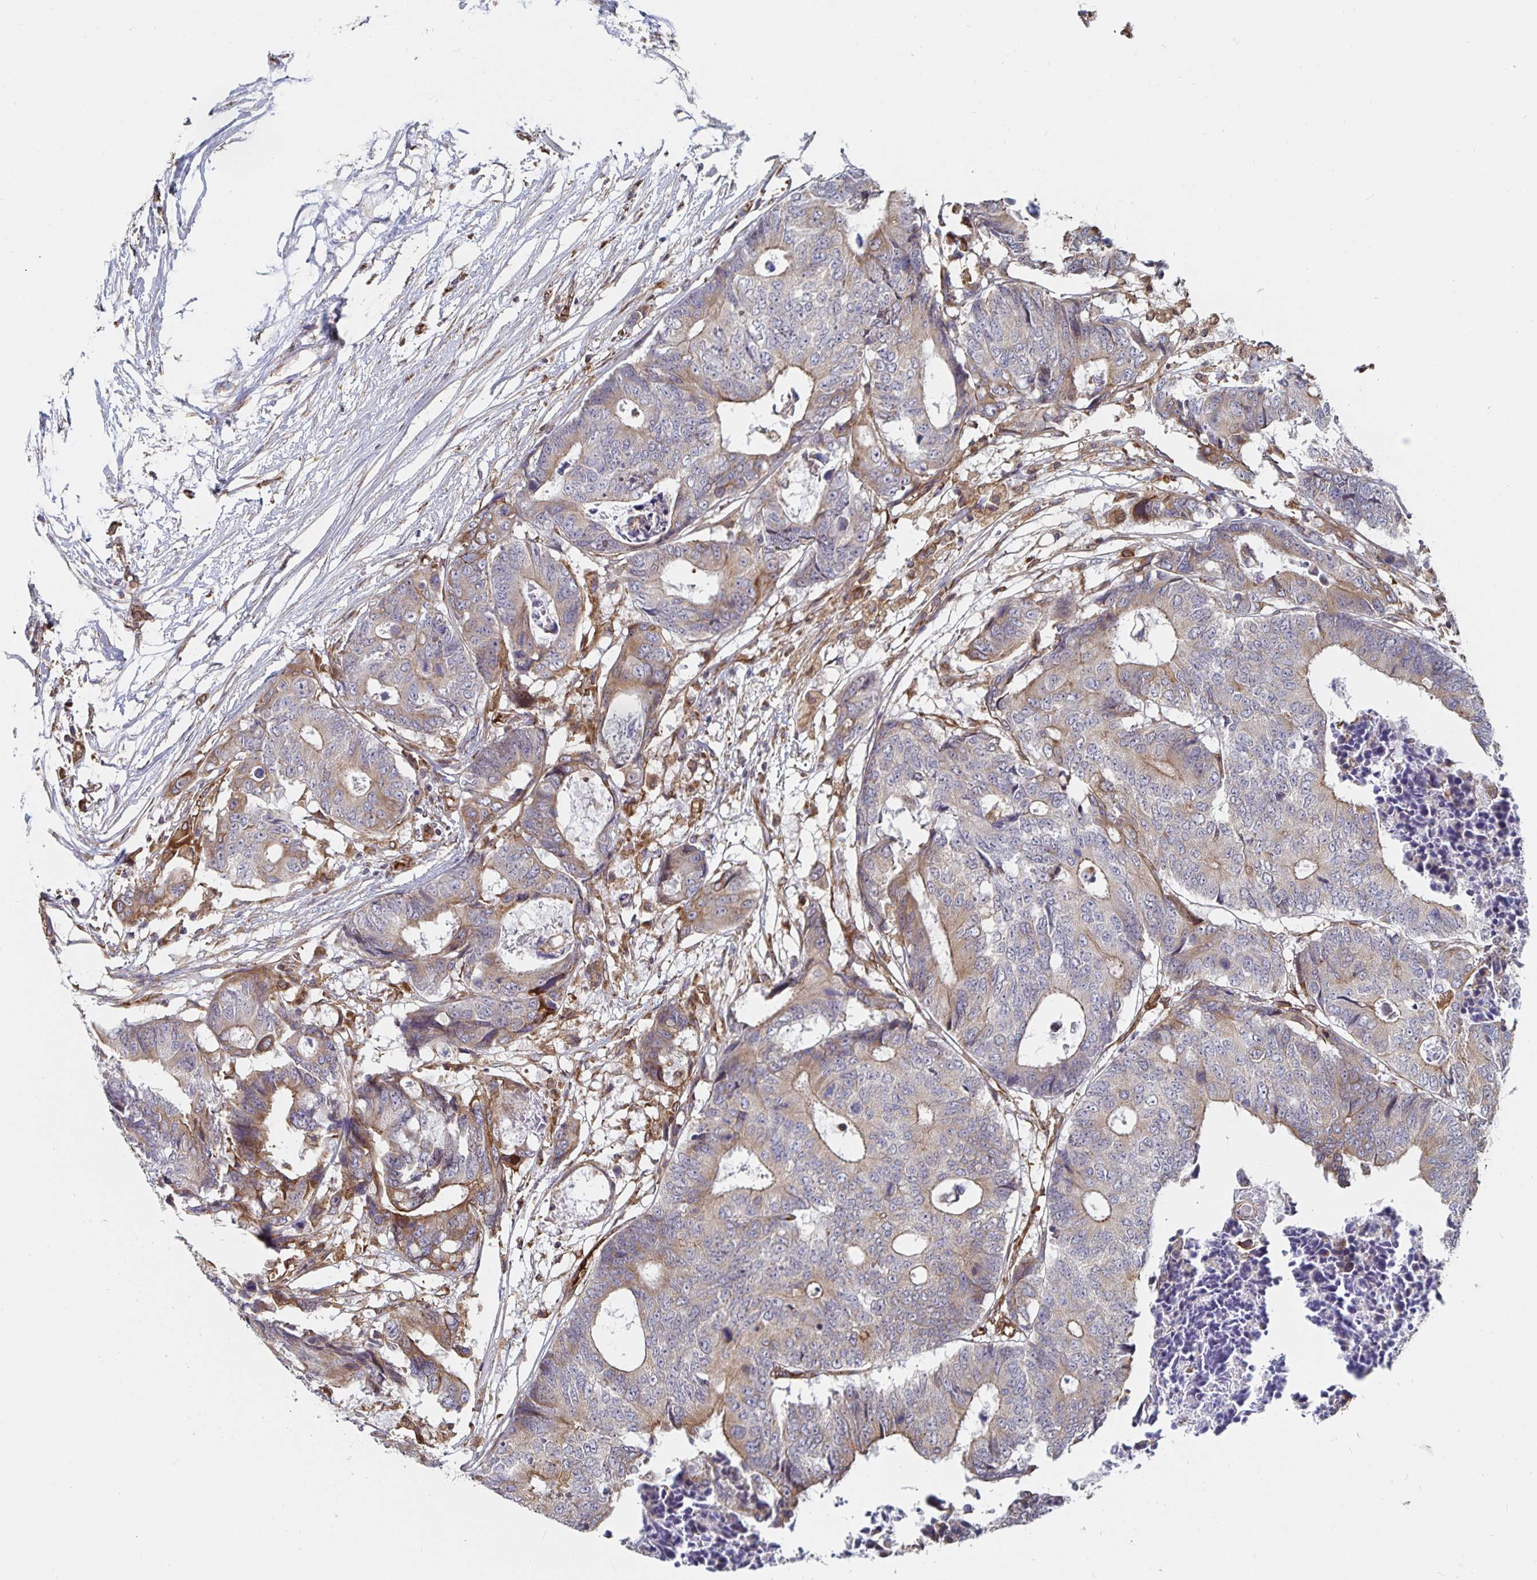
{"staining": {"intensity": "weak", "quantity": ">75%", "location": "cytoplasmic/membranous"}, "tissue": "colorectal cancer", "cell_type": "Tumor cells", "image_type": "cancer", "snomed": [{"axis": "morphology", "description": "Adenocarcinoma, NOS"}, {"axis": "topography", "description": "Colon"}], "caption": "Colorectal cancer (adenocarcinoma) was stained to show a protein in brown. There is low levels of weak cytoplasmic/membranous expression in approximately >75% of tumor cells.", "gene": "BCAP29", "patient": {"sex": "female", "age": 48}}